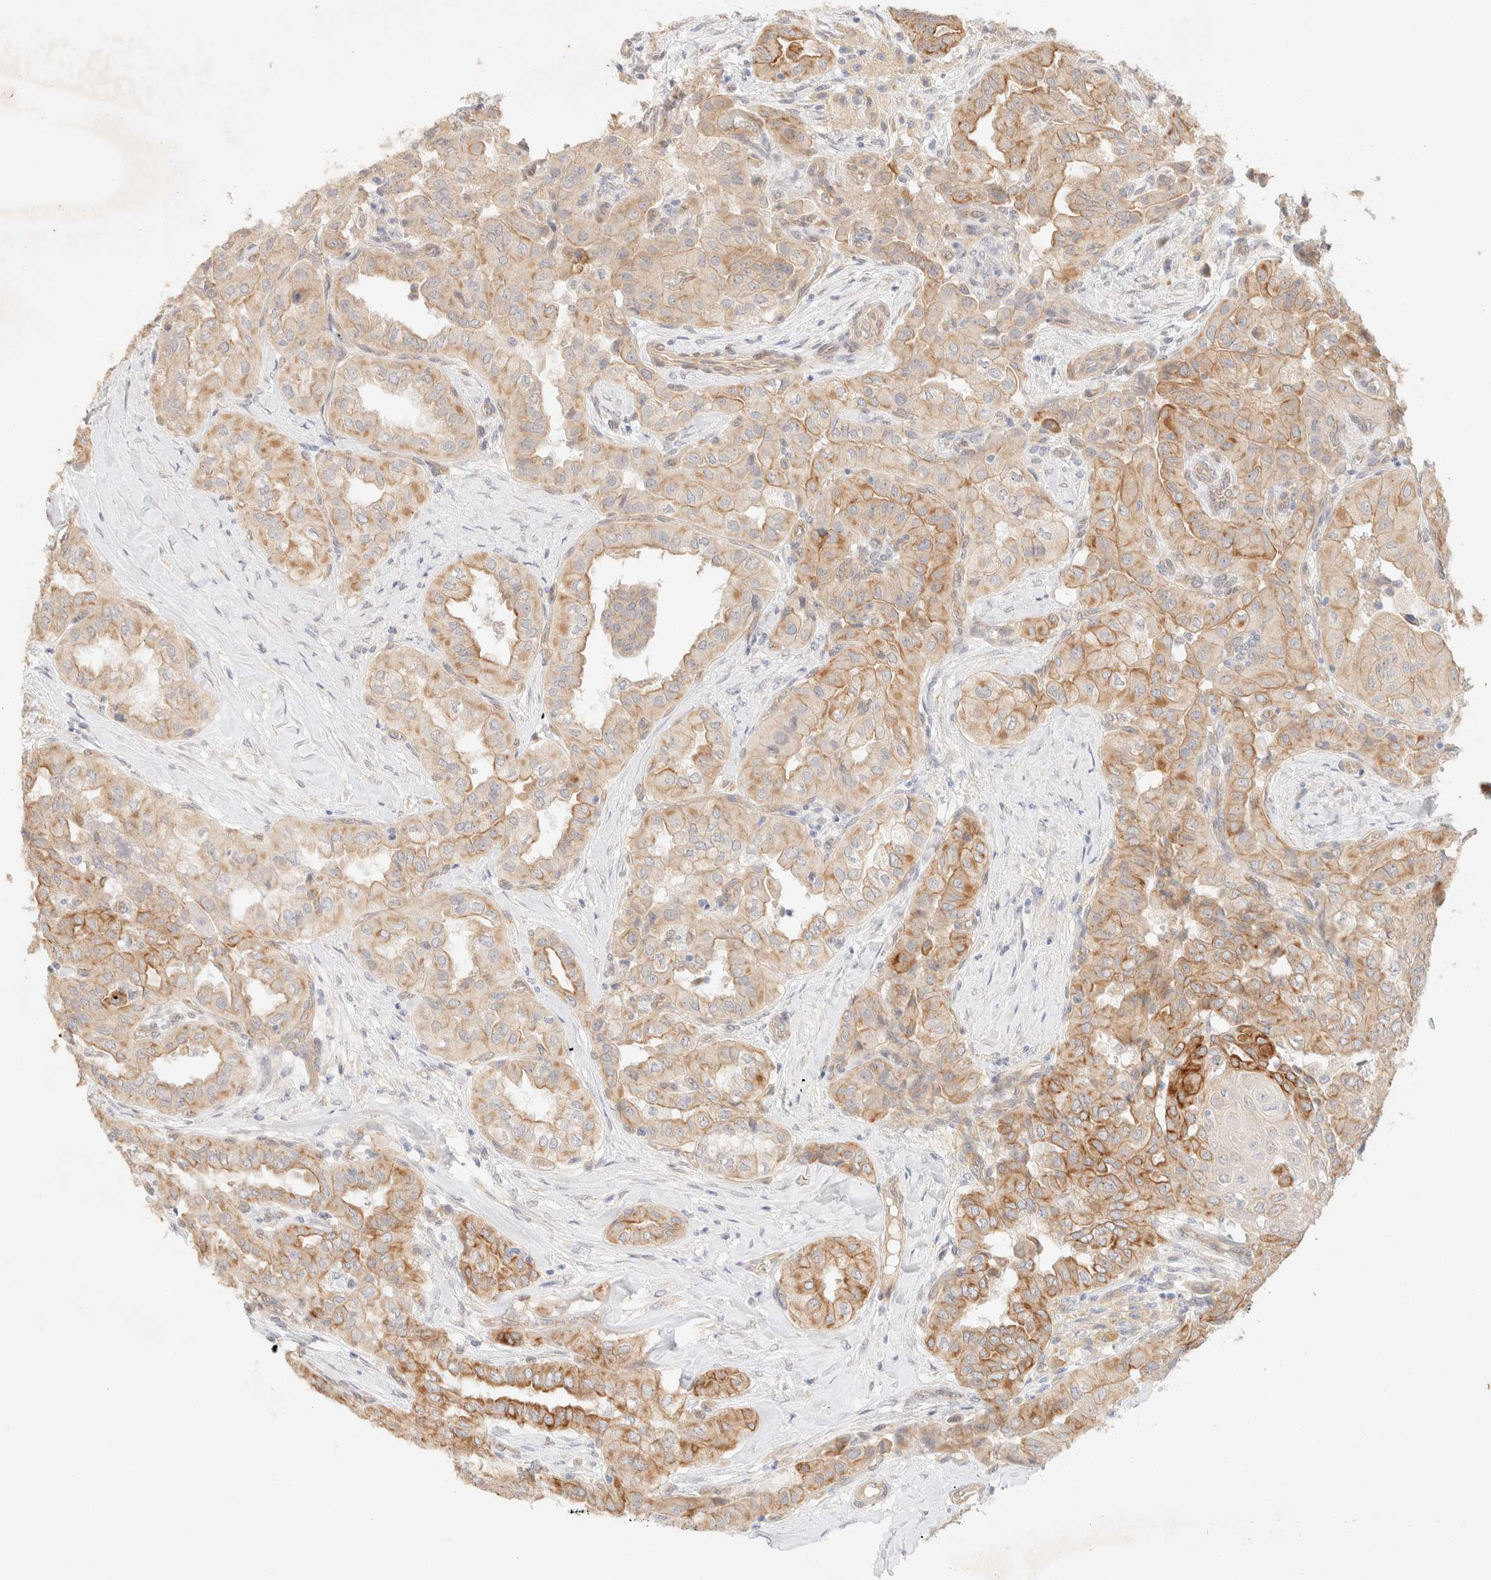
{"staining": {"intensity": "moderate", "quantity": ">75%", "location": "cytoplasmic/membranous"}, "tissue": "thyroid cancer", "cell_type": "Tumor cells", "image_type": "cancer", "snomed": [{"axis": "morphology", "description": "Papillary adenocarcinoma, NOS"}, {"axis": "topography", "description": "Thyroid gland"}], "caption": "Protein expression analysis of human thyroid papillary adenocarcinoma reveals moderate cytoplasmic/membranous staining in approximately >75% of tumor cells.", "gene": "CSNK1E", "patient": {"sex": "female", "age": 59}}